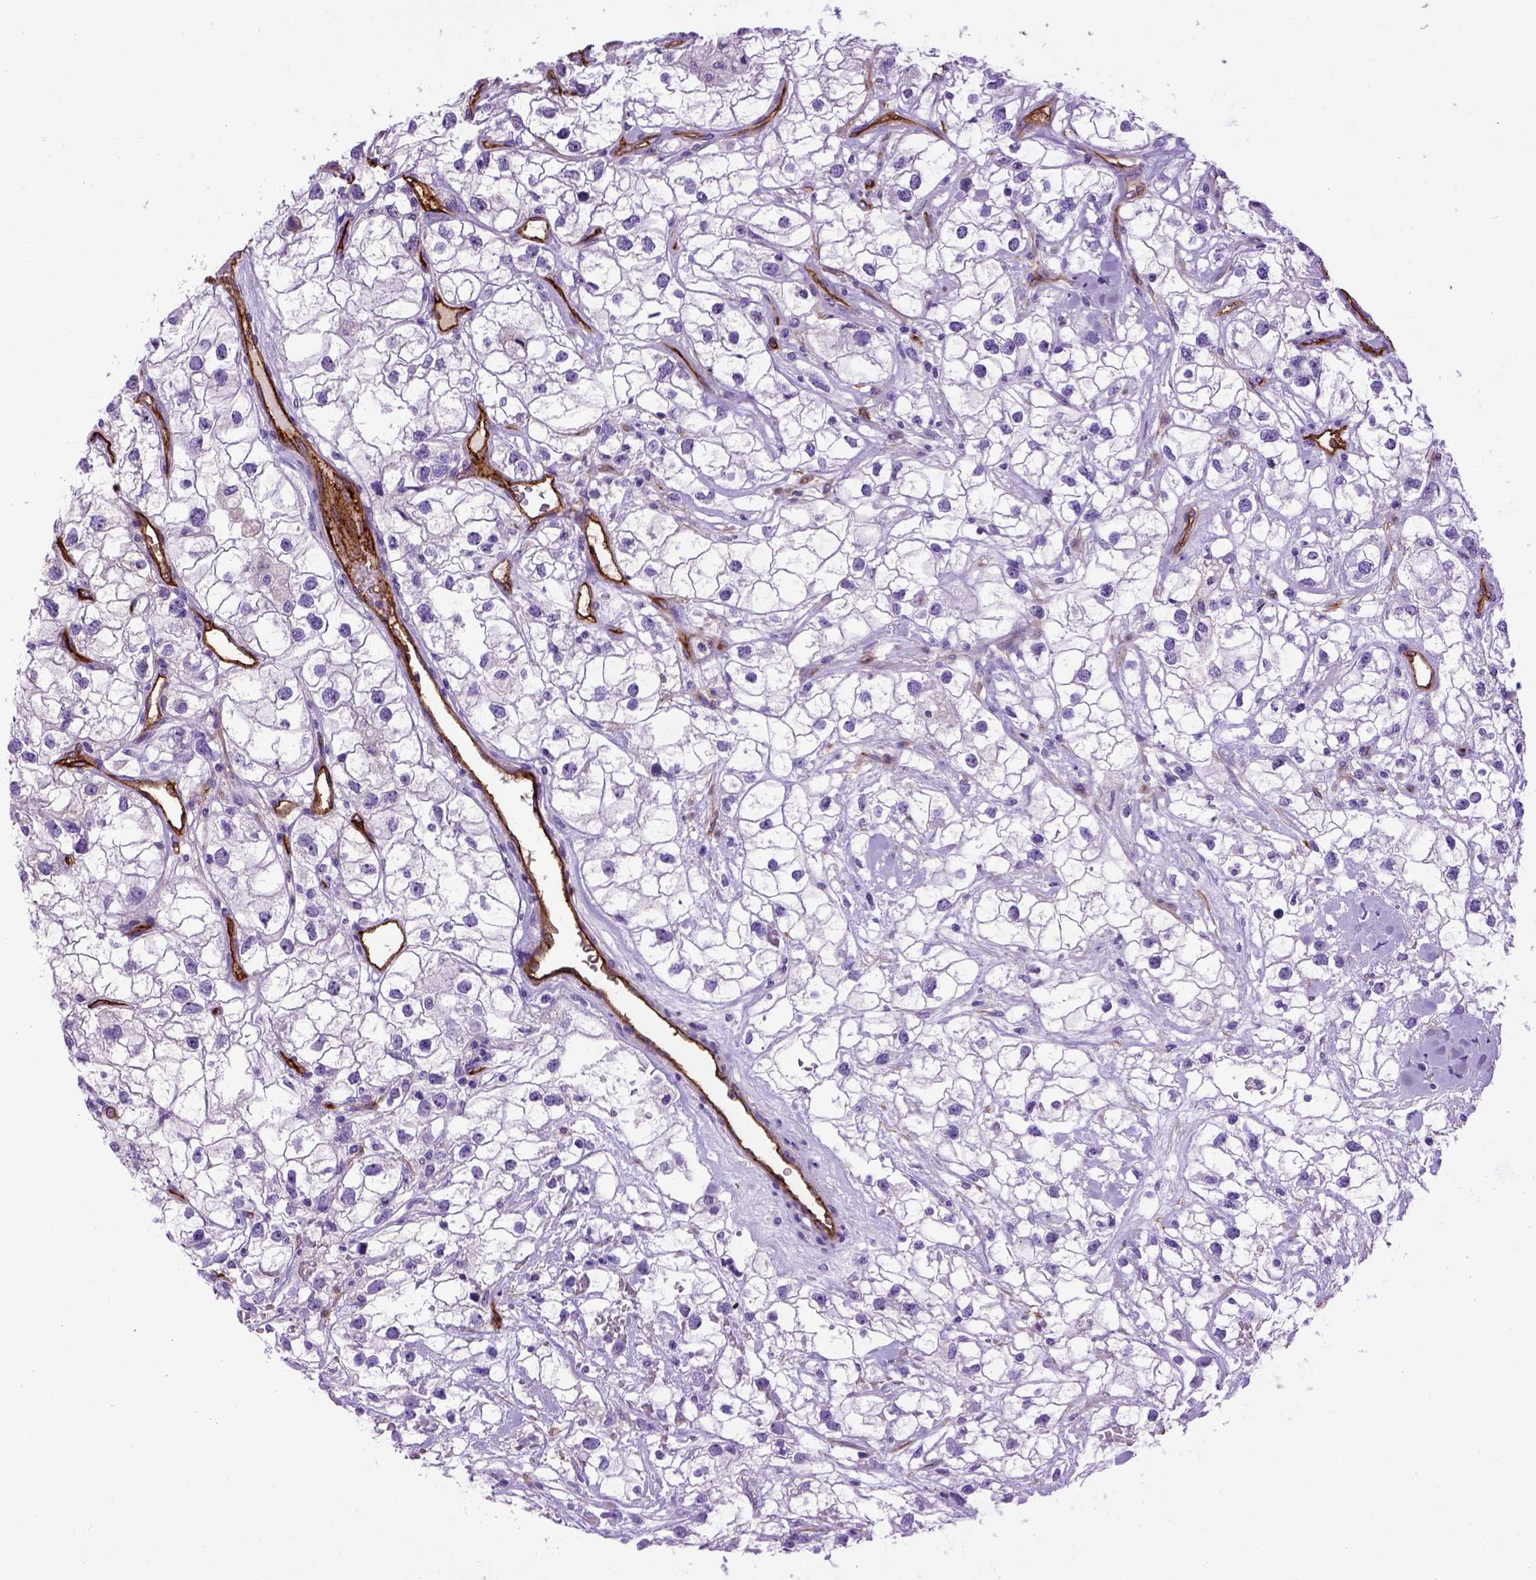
{"staining": {"intensity": "negative", "quantity": "none", "location": "none"}, "tissue": "renal cancer", "cell_type": "Tumor cells", "image_type": "cancer", "snomed": [{"axis": "morphology", "description": "Adenocarcinoma, NOS"}, {"axis": "topography", "description": "Kidney"}], "caption": "Immunohistochemistry histopathology image of renal cancer (adenocarcinoma) stained for a protein (brown), which shows no expression in tumor cells. The staining was performed using DAB (3,3'-diaminobenzidine) to visualize the protein expression in brown, while the nuclei were stained in blue with hematoxylin (Magnification: 20x).", "gene": "ENG", "patient": {"sex": "male", "age": 59}}